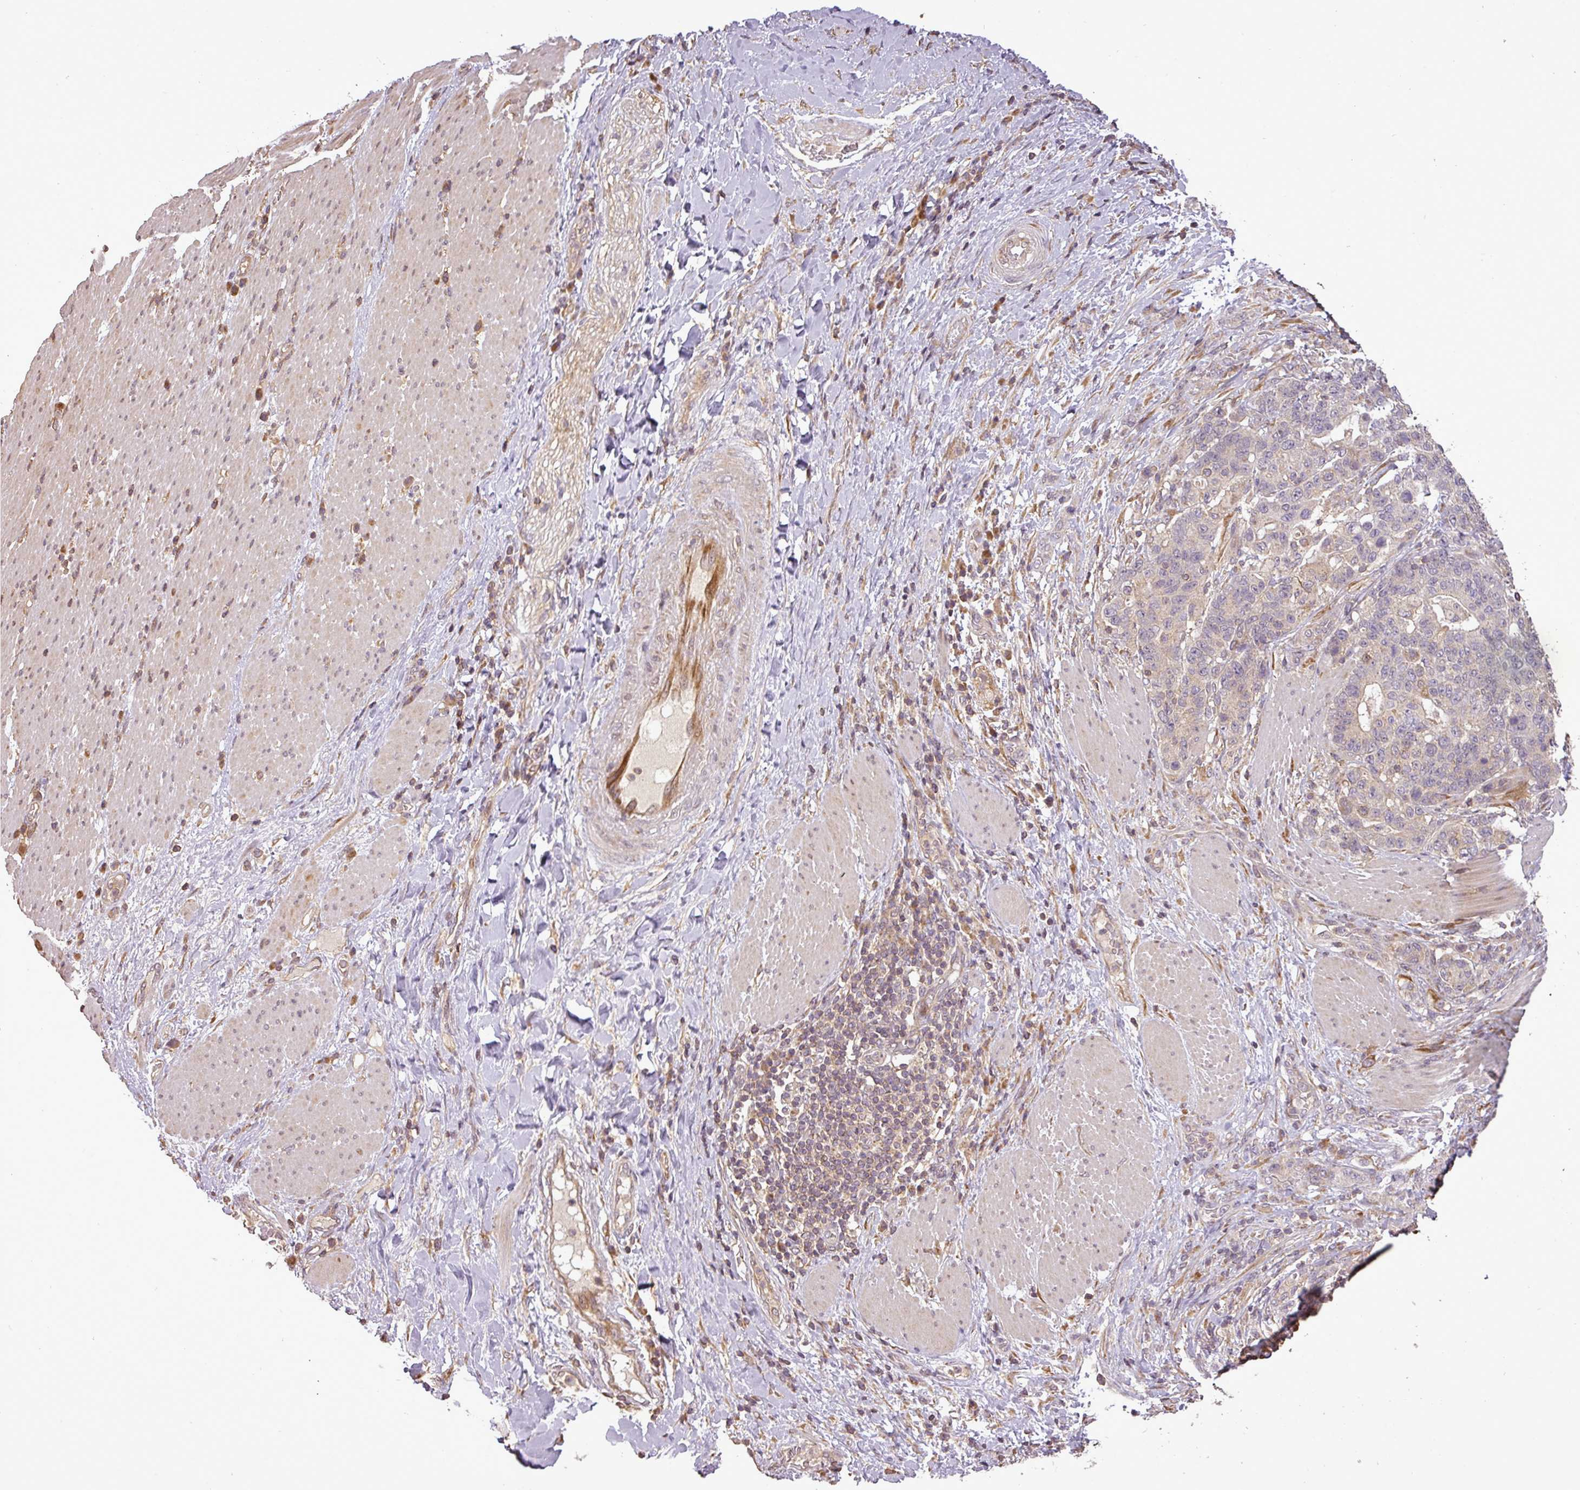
{"staining": {"intensity": "negative", "quantity": "none", "location": "none"}, "tissue": "stomach cancer", "cell_type": "Tumor cells", "image_type": "cancer", "snomed": [{"axis": "morphology", "description": "Normal tissue, NOS"}, {"axis": "morphology", "description": "Adenocarcinoma, NOS"}, {"axis": "topography", "description": "Stomach"}], "caption": "Micrograph shows no protein staining in tumor cells of adenocarcinoma (stomach) tissue.", "gene": "FAIM", "patient": {"sex": "female", "age": 64}}